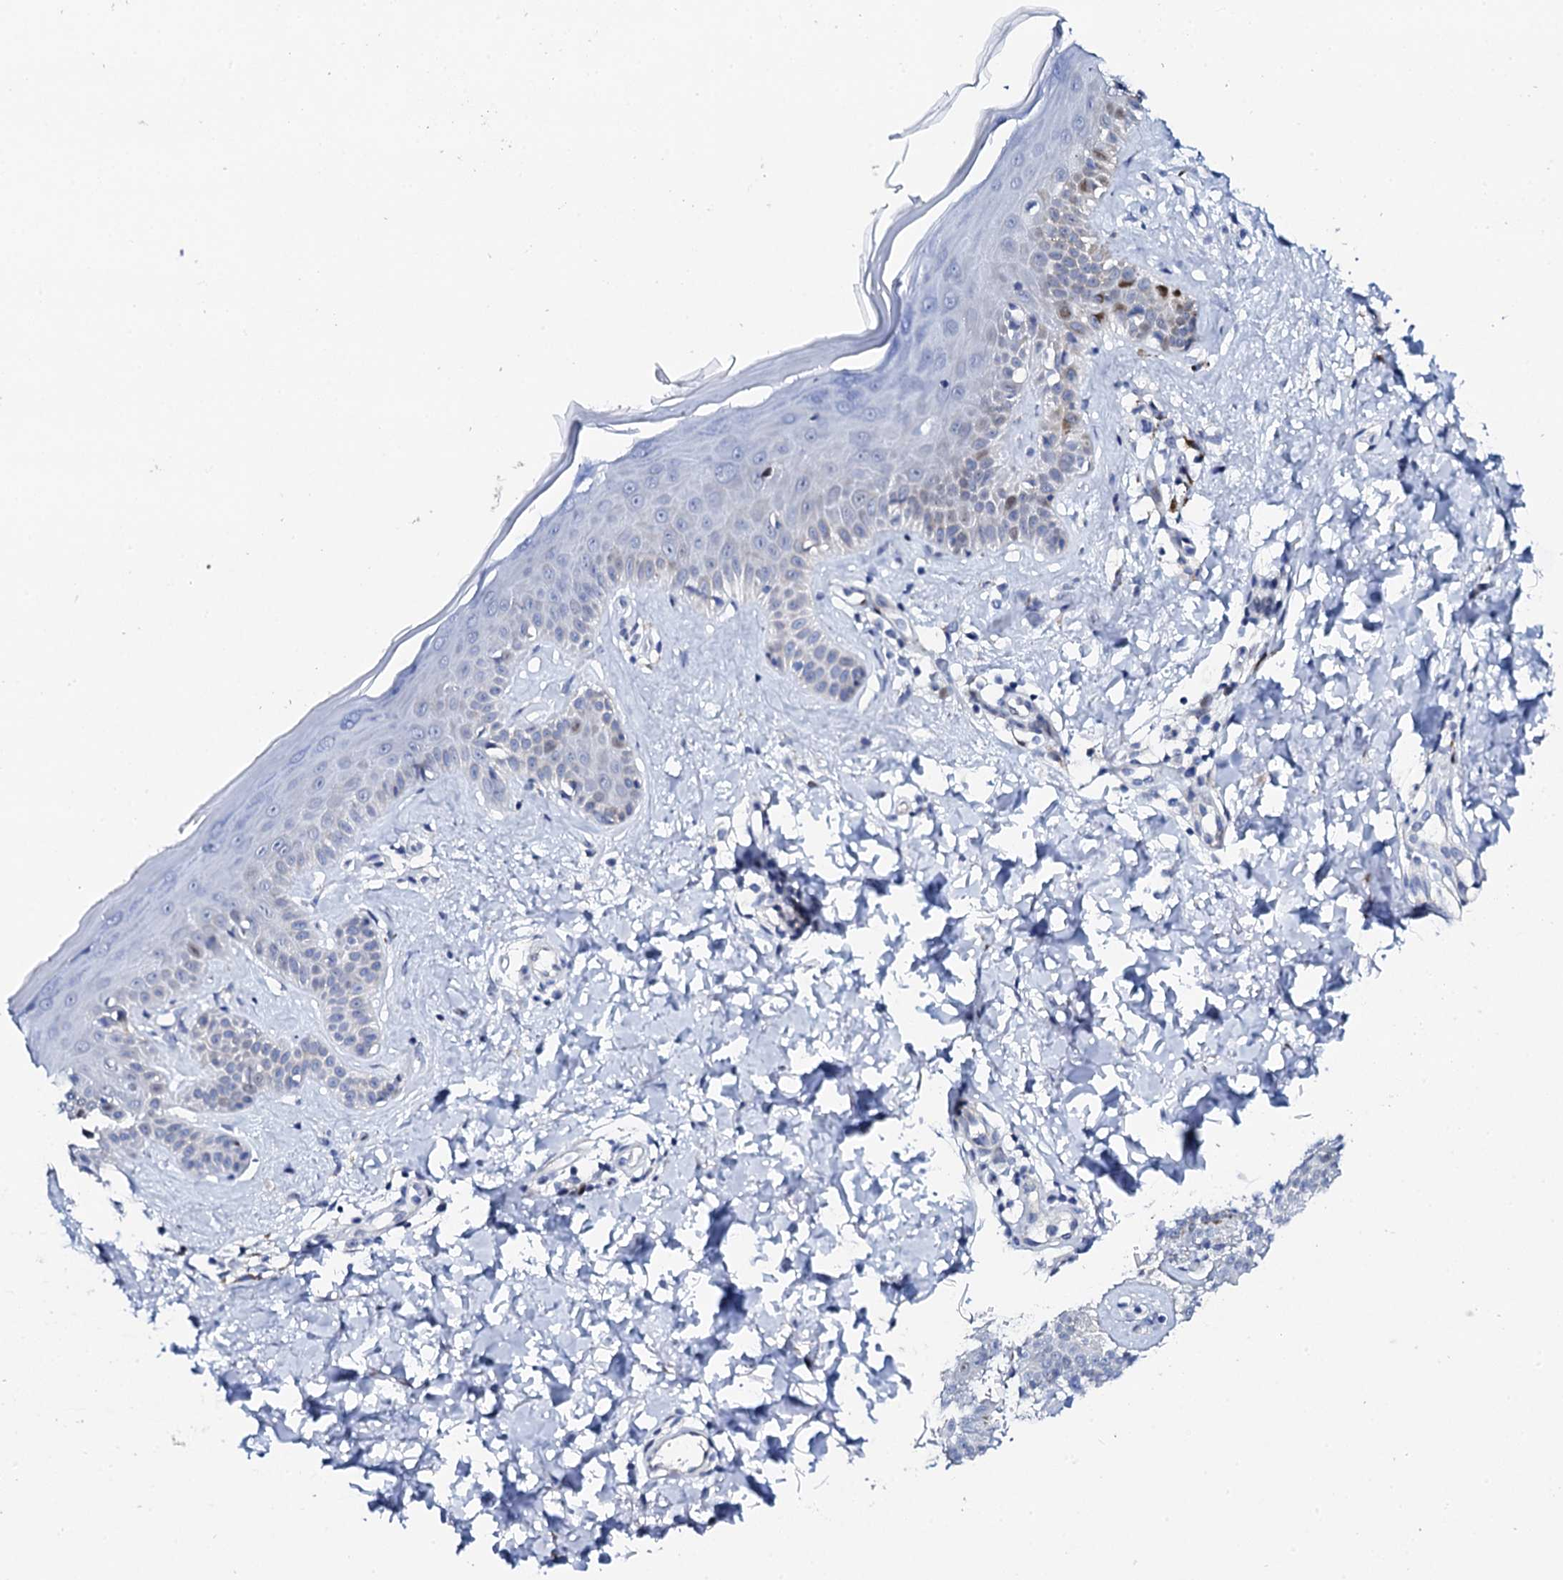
{"staining": {"intensity": "negative", "quantity": "none", "location": "none"}, "tissue": "skin", "cell_type": "Fibroblasts", "image_type": "normal", "snomed": [{"axis": "morphology", "description": "Normal tissue, NOS"}, {"axis": "topography", "description": "Skin"}], "caption": "Photomicrograph shows no protein expression in fibroblasts of benign skin.", "gene": "NUDT13", "patient": {"sex": "female", "age": 58}}